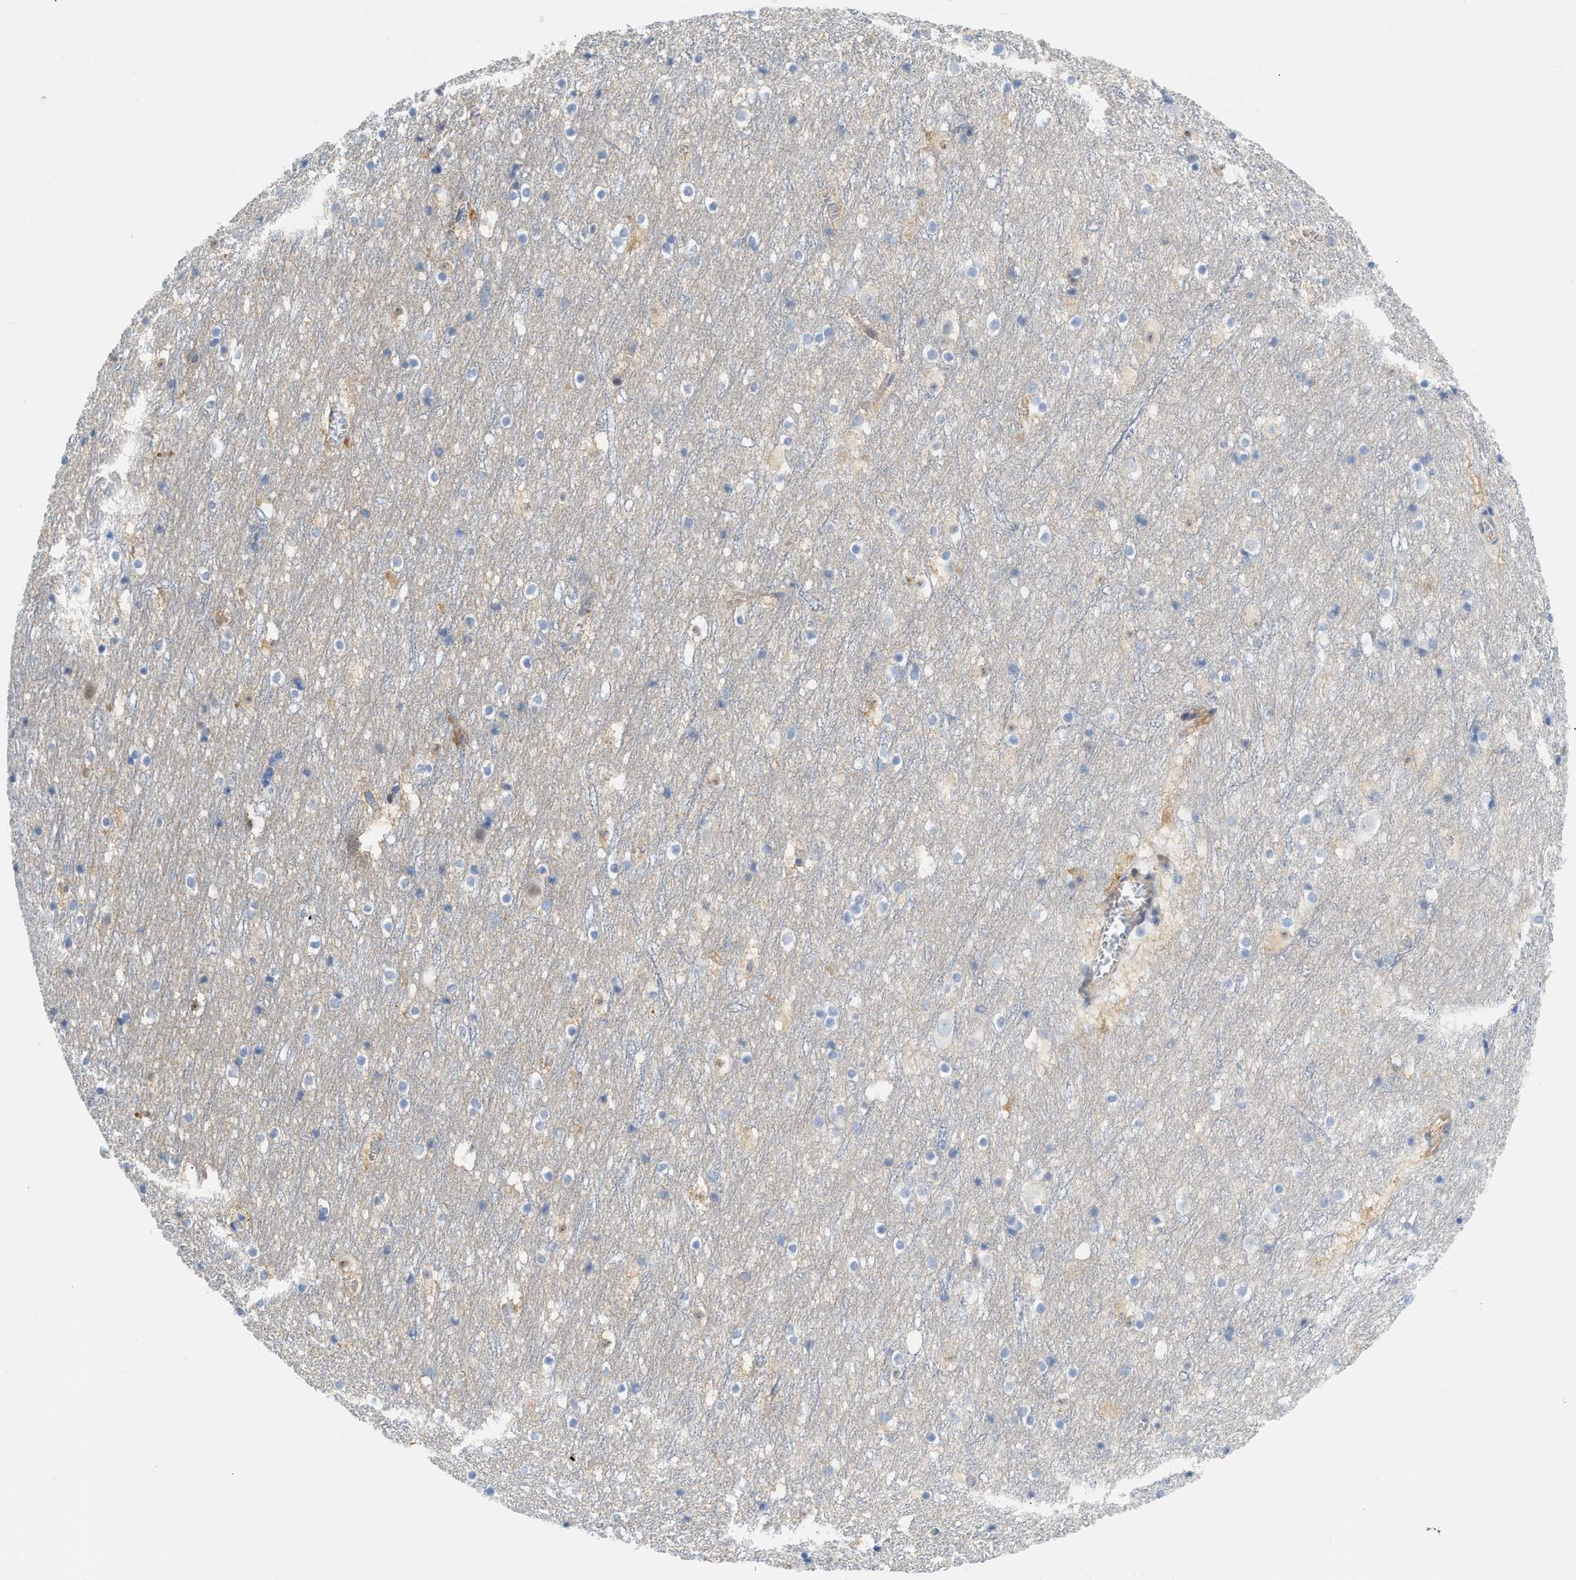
{"staining": {"intensity": "moderate", "quantity": "25%-75%", "location": "cytoplasmic/membranous"}, "tissue": "cerebral cortex", "cell_type": "Endothelial cells", "image_type": "normal", "snomed": [{"axis": "morphology", "description": "Normal tissue, NOS"}, {"axis": "topography", "description": "Cerebral cortex"}], "caption": "Endothelial cells demonstrate medium levels of moderate cytoplasmic/membranous expression in approximately 25%-75% of cells in benign cerebral cortex.", "gene": "FHL1", "patient": {"sex": "male", "age": 45}}